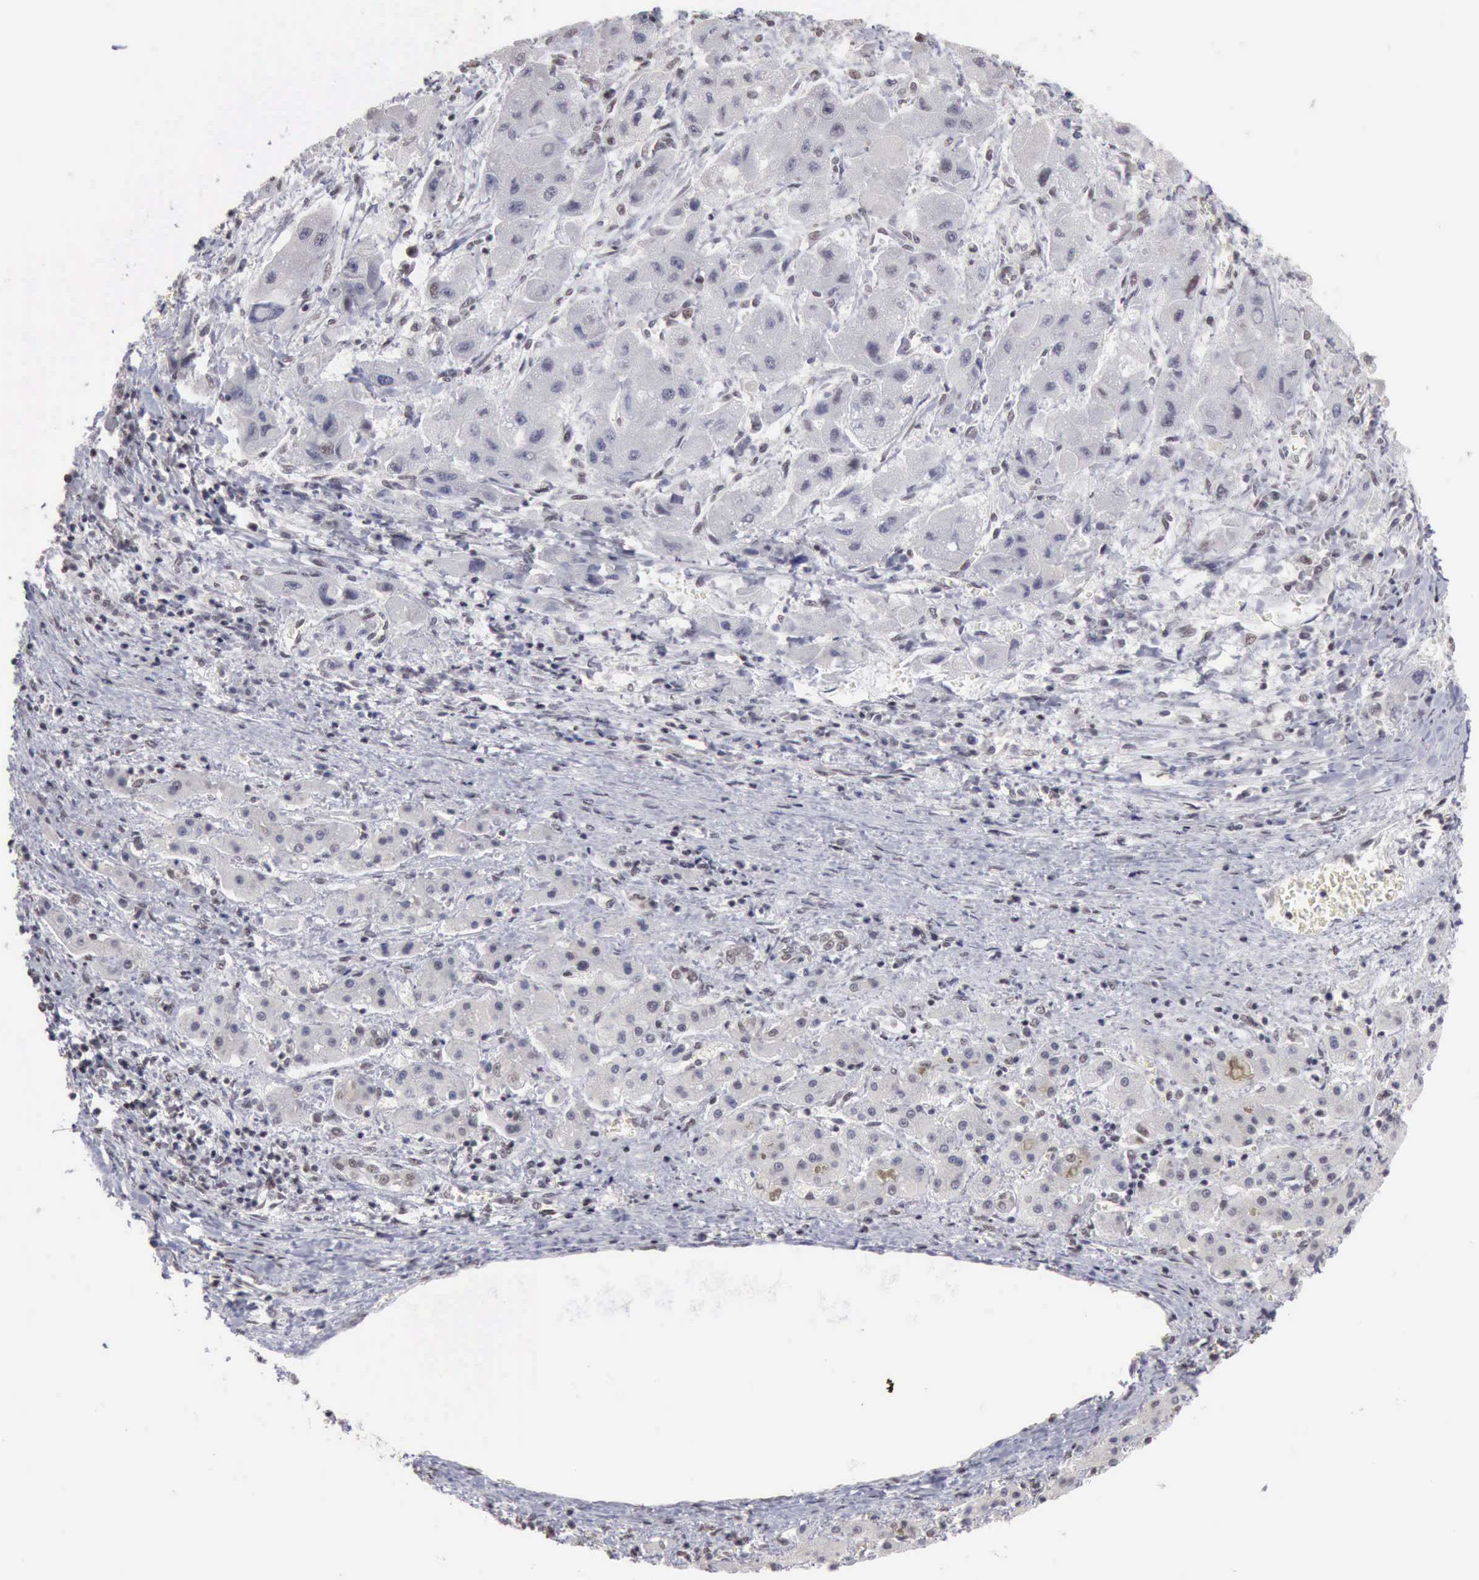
{"staining": {"intensity": "negative", "quantity": "none", "location": "none"}, "tissue": "liver cancer", "cell_type": "Tumor cells", "image_type": "cancer", "snomed": [{"axis": "morphology", "description": "Carcinoma, Hepatocellular, NOS"}, {"axis": "topography", "description": "Liver"}], "caption": "A photomicrograph of liver cancer stained for a protein shows no brown staining in tumor cells. Nuclei are stained in blue.", "gene": "TAF1", "patient": {"sex": "male", "age": 24}}